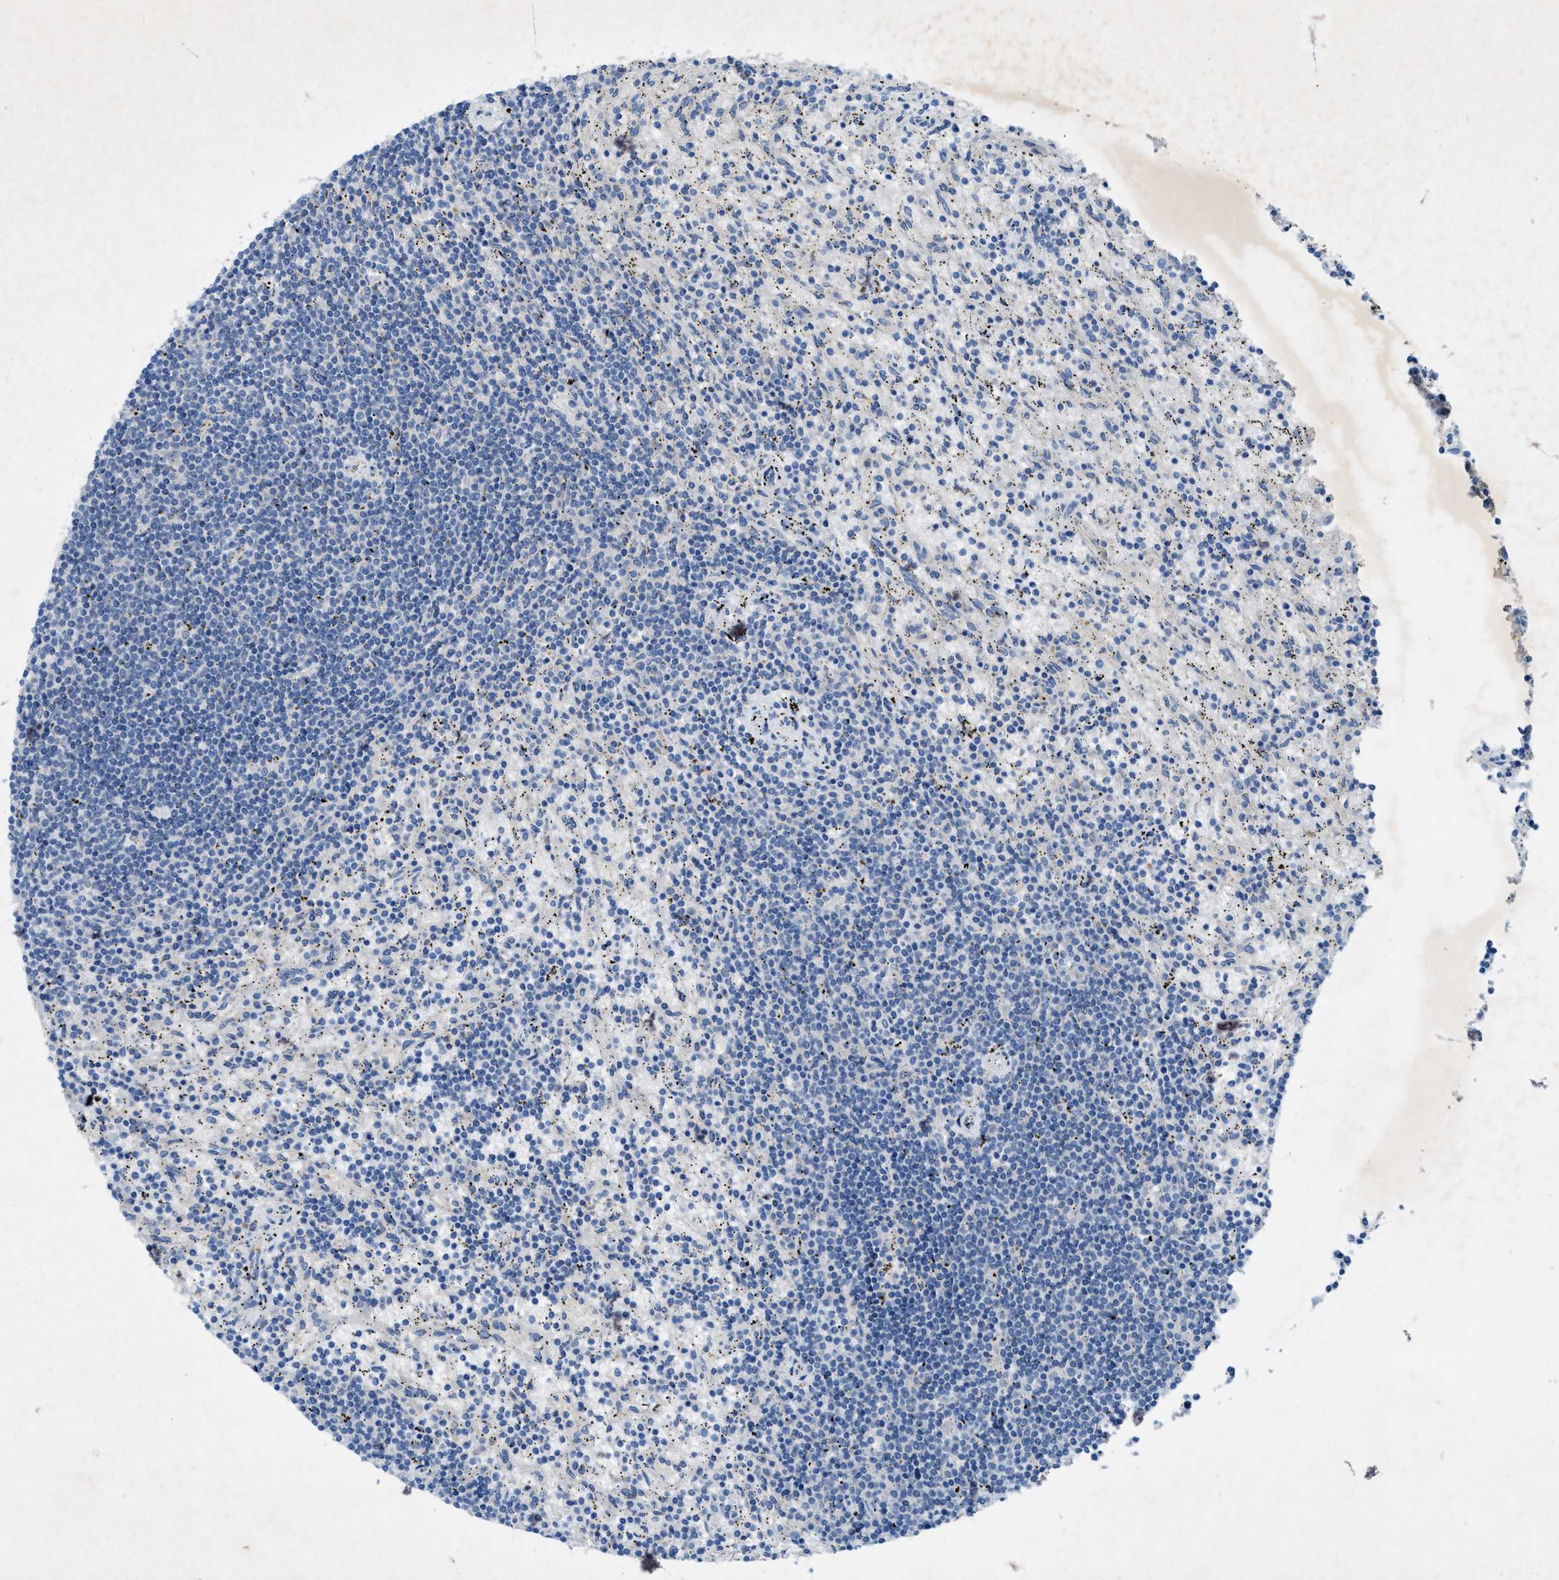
{"staining": {"intensity": "negative", "quantity": "none", "location": "none"}, "tissue": "lymphoma", "cell_type": "Tumor cells", "image_type": "cancer", "snomed": [{"axis": "morphology", "description": "Malignant lymphoma, non-Hodgkin's type, Low grade"}, {"axis": "topography", "description": "Spleen"}], "caption": "Human lymphoma stained for a protein using immunohistochemistry exhibits no positivity in tumor cells.", "gene": "URGCP", "patient": {"sex": "male", "age": 76}}